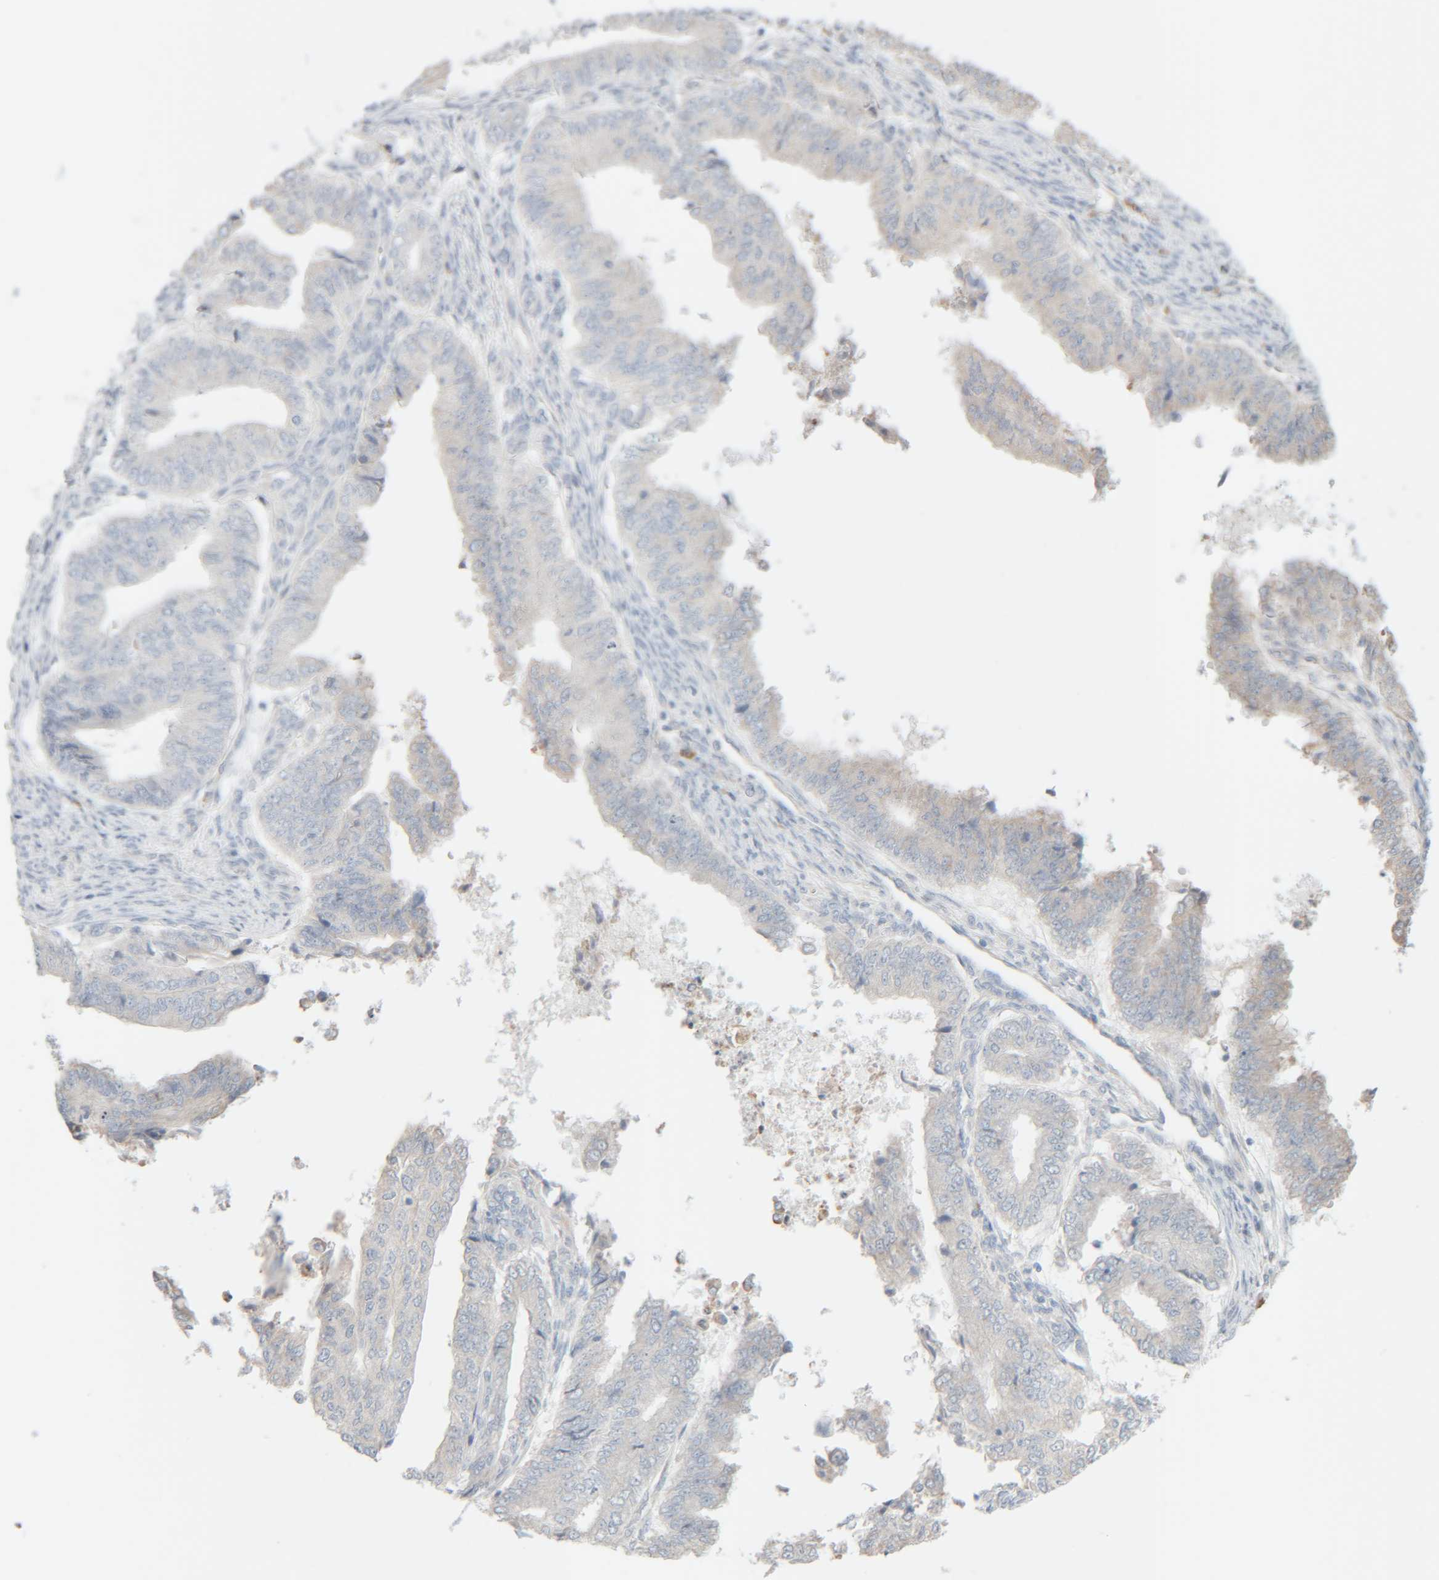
{"staining": {"intensity": "negative", "quantity": "none", "location": "none"}, "tissue": "endometrial cancer", "cell_type": "Tumor cells", "image_type": "cancer", "snomed": [{"axis": "morphology", "description": "Polyp, NOS"}, {"axis": "morphology", "description": "Adenocarcinoma, NOS"}, {"axis": "morphology", "description": "Adenoma, NOS"}, {"axis": "topography", "description": "Endometrium"}], "caption": "Tumor cells show no significant expression in endometrial cancer.", "gene": "RIDA", "patient": {"sex": "female", "age": 79}}